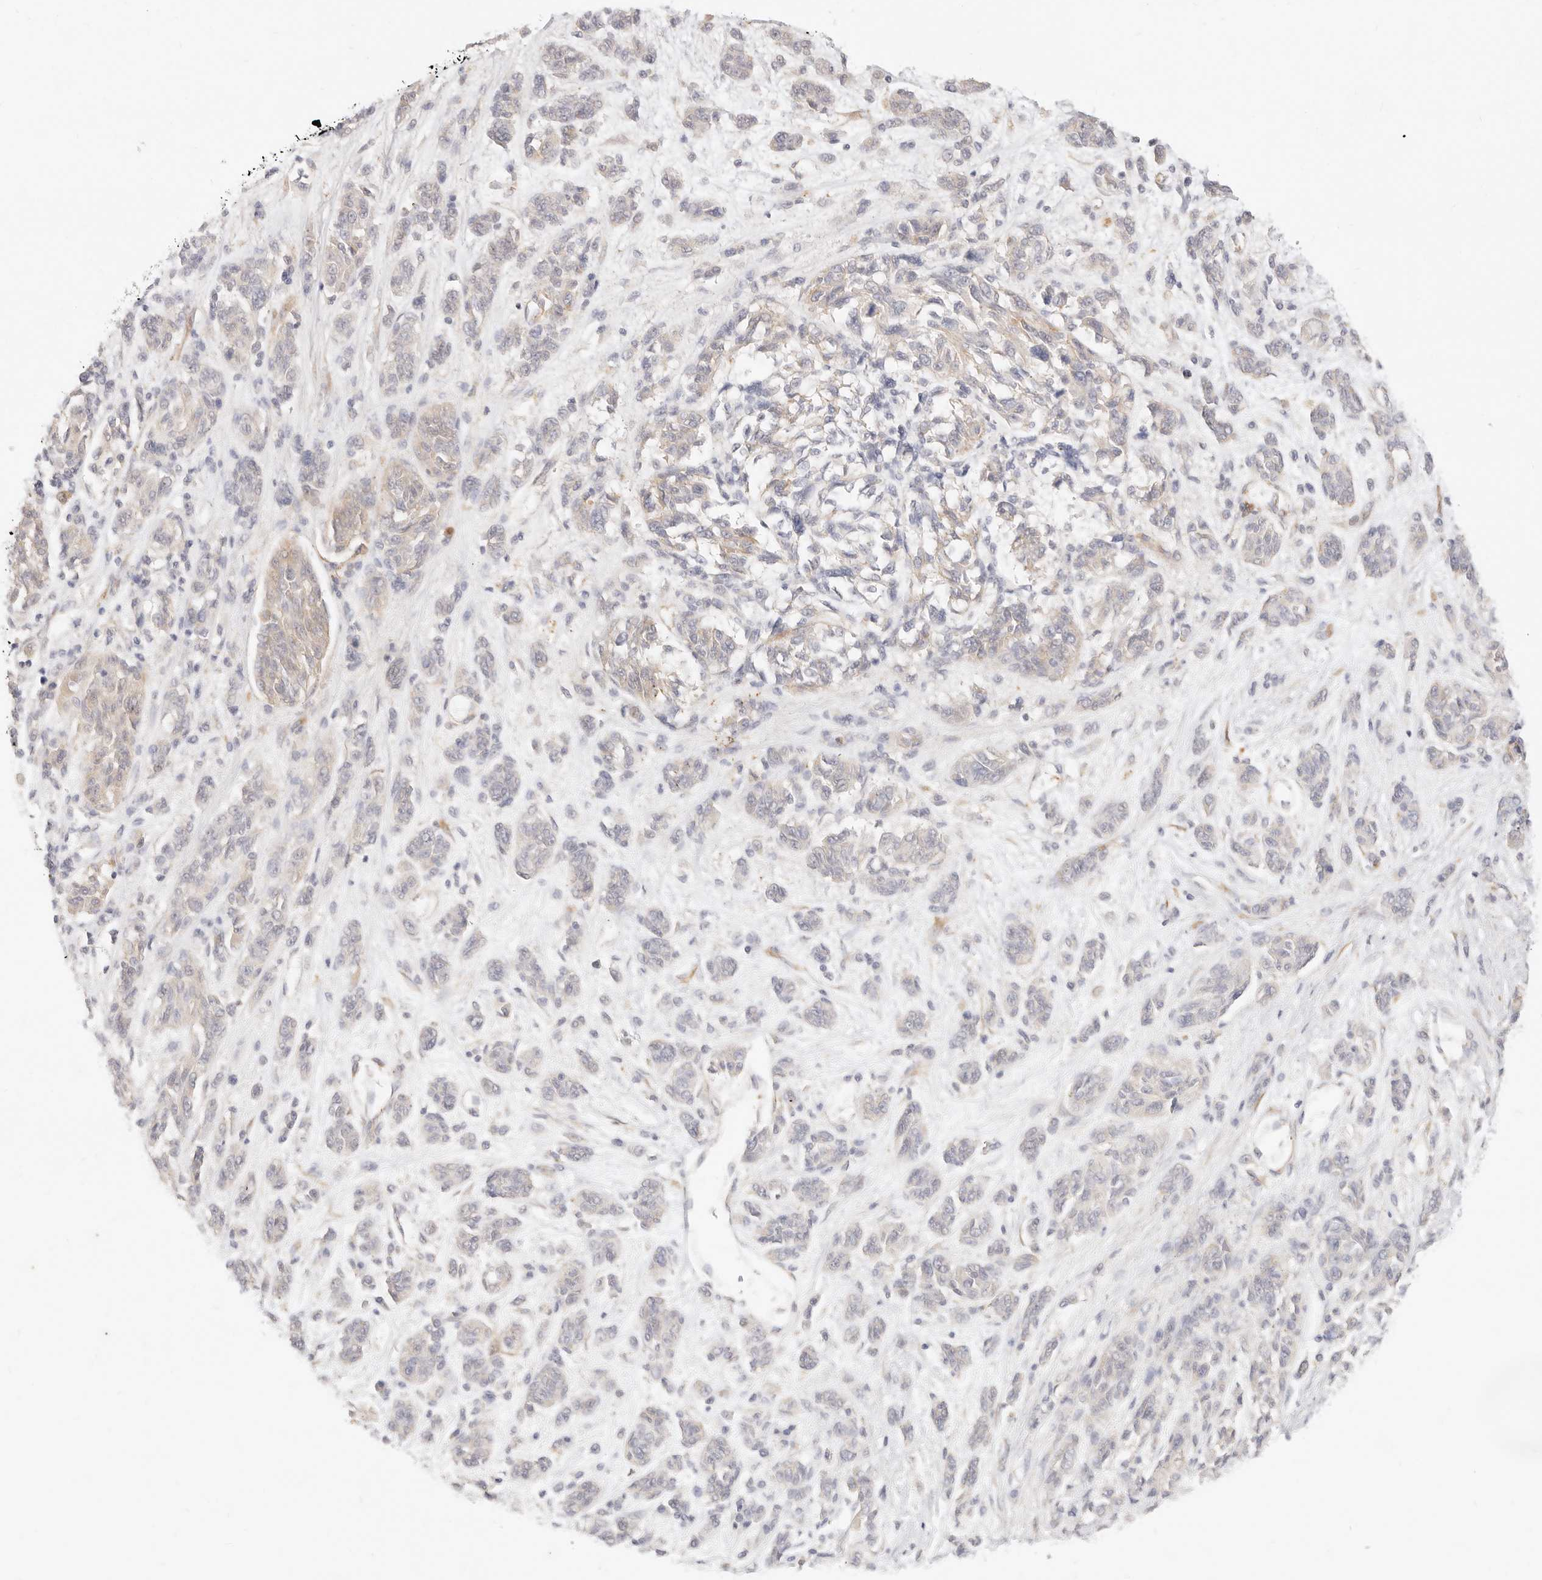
{"staining": {"intensity": "weak", "quantity": "<25%", "location": "cytoplasmic/membranous"}, "tissue": "melanoma", "cell_type": "Tumor cells", "image_type": "cancer", "snomed": [{"axis": "morphology", "description": "Malignant melanoma, NOS"}, {"axis": "topography", "description": "Skin"}], "caption": "Malignant melanoma was stained to show a protein in brown. There is no significant staining in tumor cells.", "gene": "UBXN10", "patient": {"sex": "male", "age": 53}}